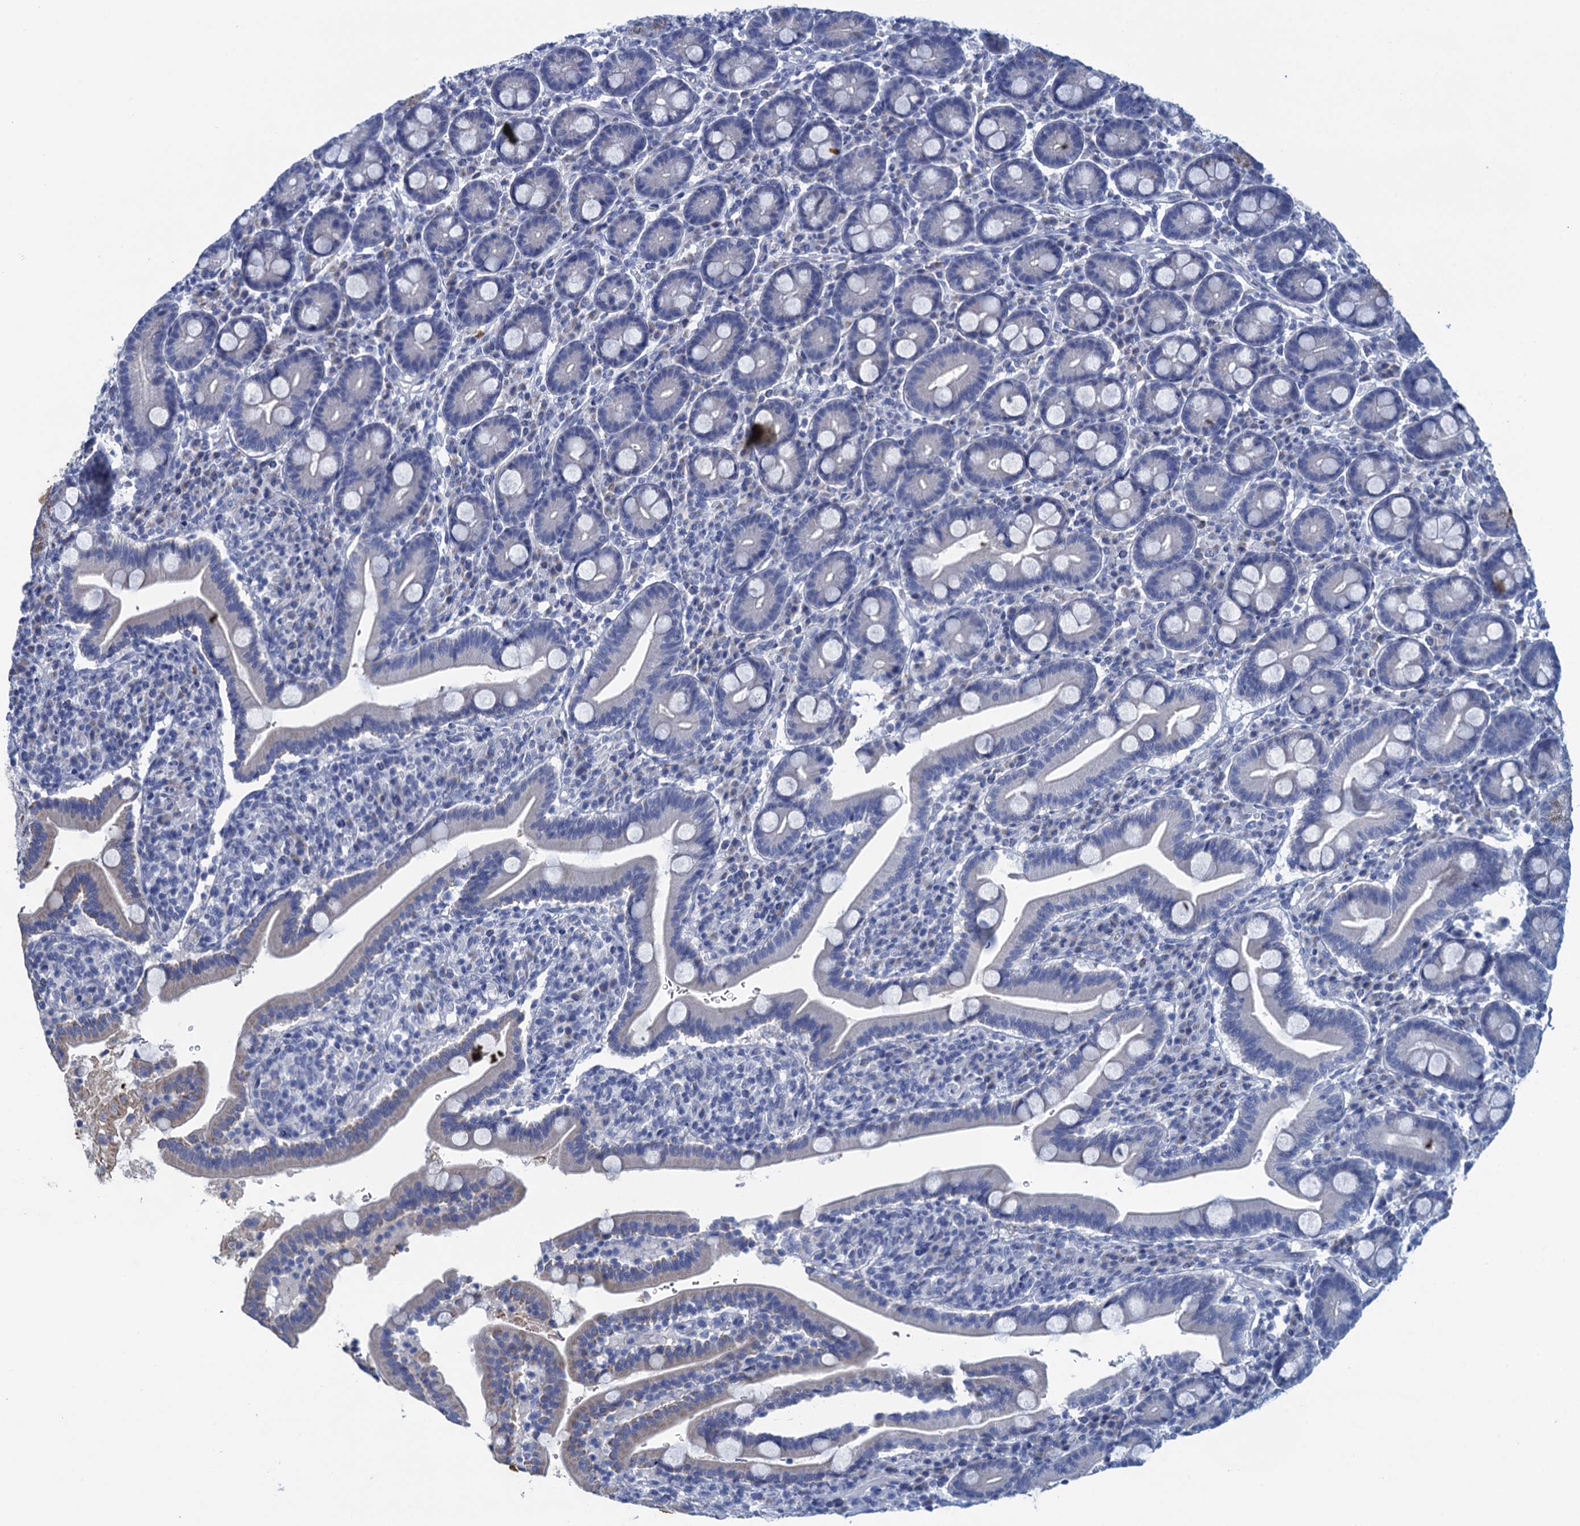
{"staining": {"intensity": "moderate", "quantity": "25%-75%", "location": "cytoplasmic/membranous"}, "tissue": "duodenum", "cell_type": "Glandular cells", "image_type": "normal", "snomed": [{"axis": "morphology", "description": "Normal tissue, NOS"}, {"axis": "topography", "description": "Duodenum"}], "caption": "The photomicrograph demonstrates a brown stain indicating the presence of a protein in the cytoplasmic/membranous of glandular cells in duodenum.", "gene": "SCEL", "patient": {"sex": "male", "age": 35}}